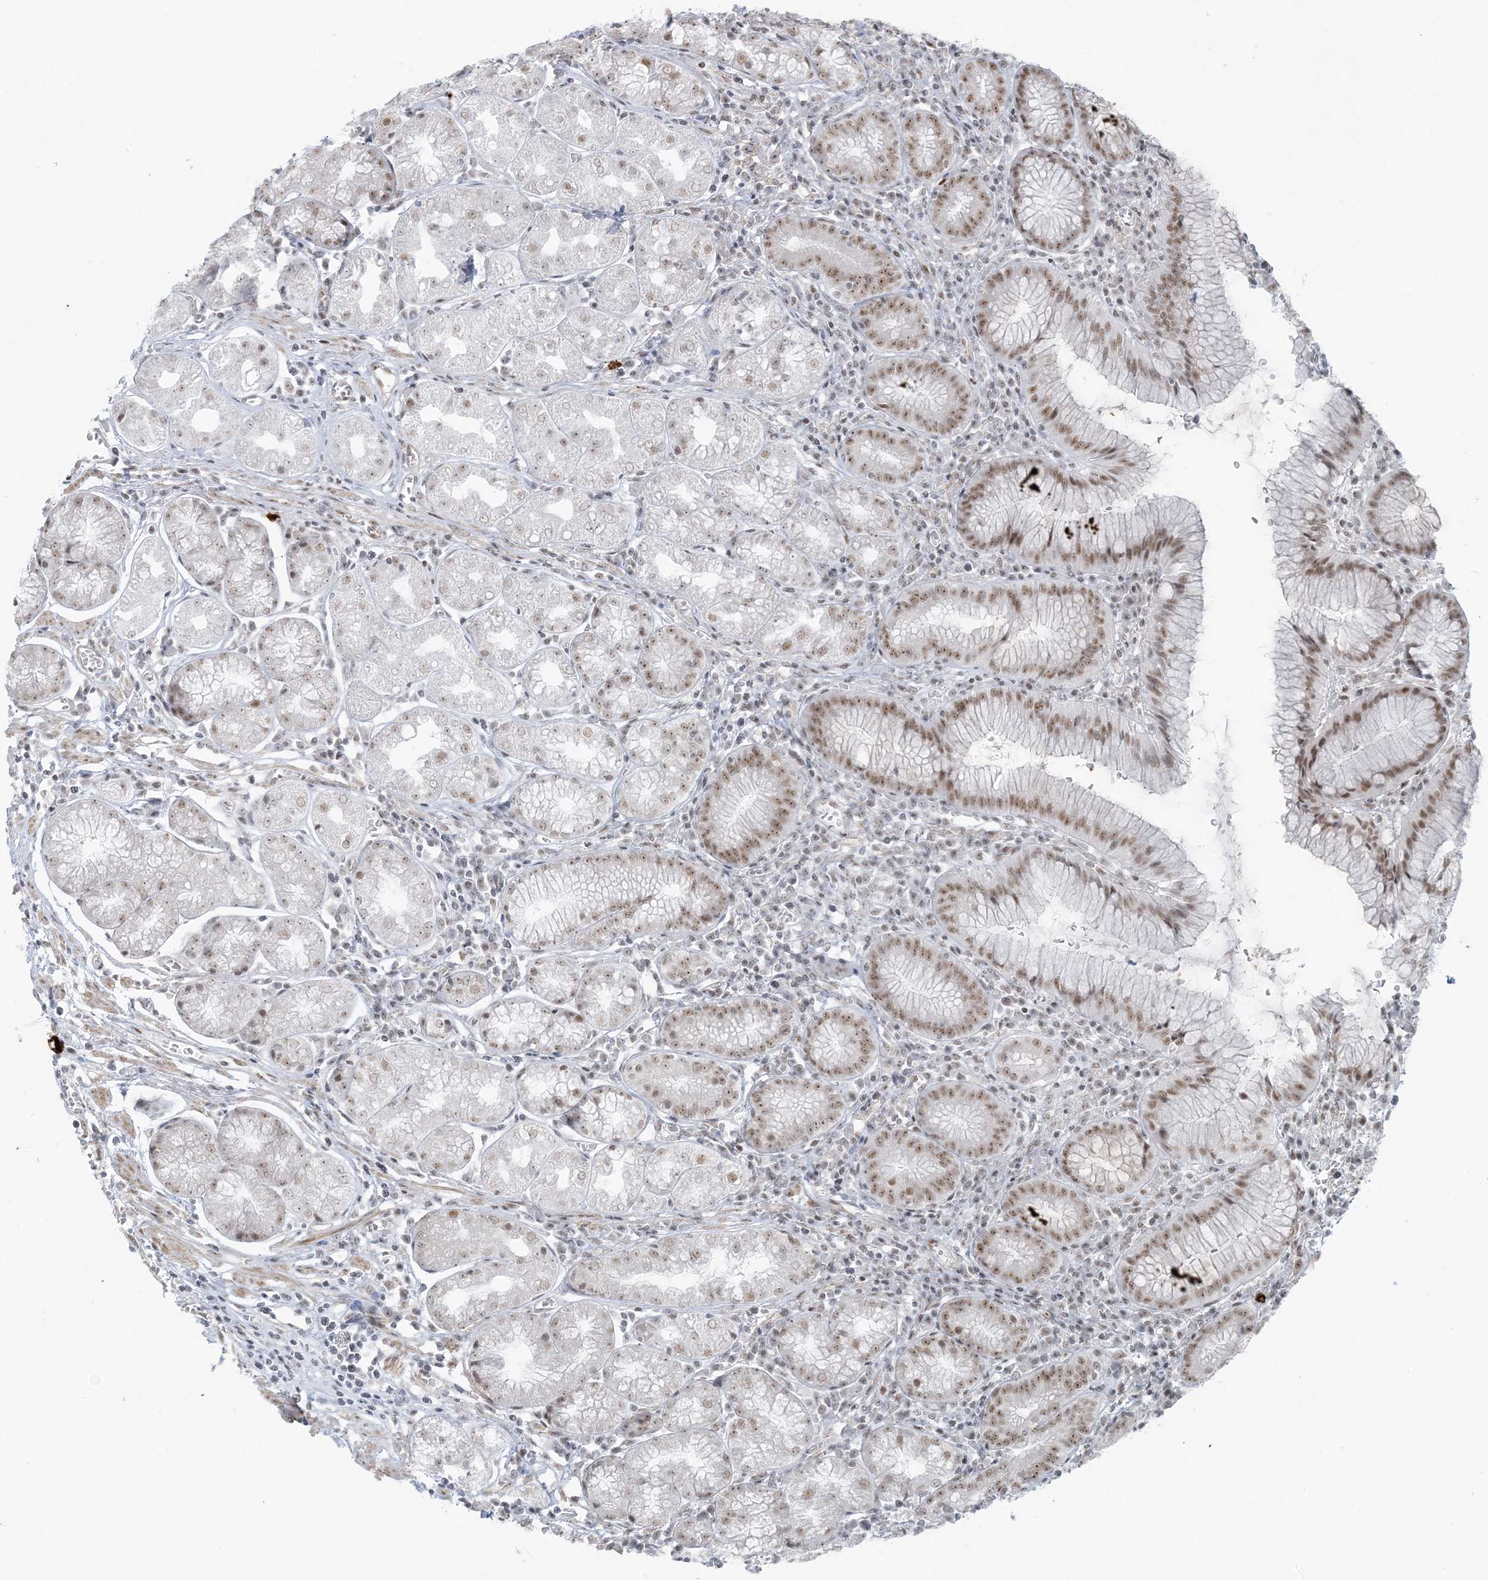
{"staining": {"intensity": "moderate", "quantity": "25%-75%", "location": "nuclear"}, "tissue": "stomach", "cell_type": "Glandular cells", "image_type": "normal", "snomed": [{"axis": "morphology", "description": "Normal tissue, NOS"}, {"axis": "topography", "description": "Stomach"}], "caption": "Immunohistochemical staining of unremarkable human stomach displays 25%-75% levels of moderate nuclear protein positivity in approximately 25%-75% of glandular cells.", "gene": "ZNF787", "patient": {"sex": "male", "age": 55}}